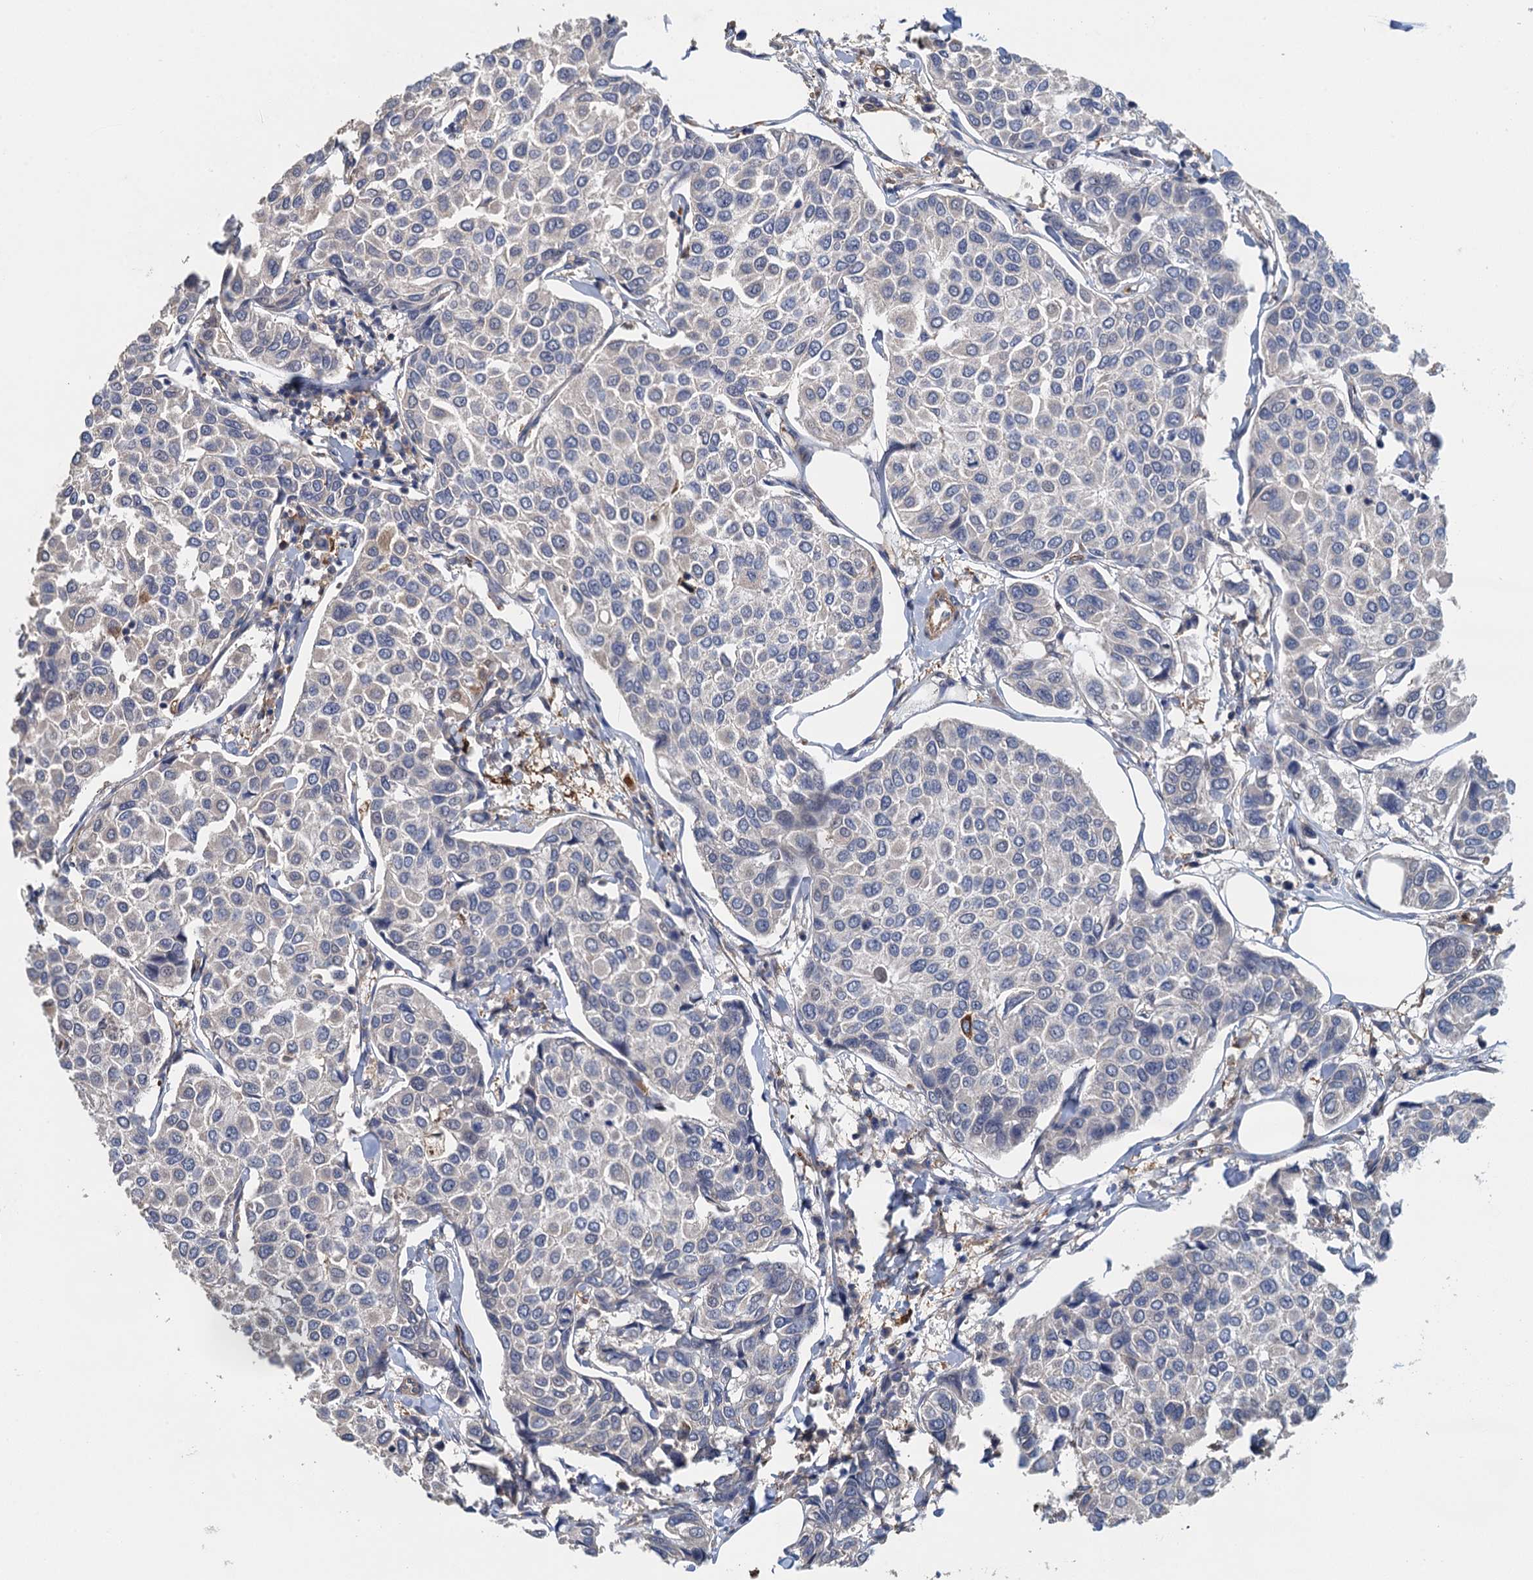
{"staining": {"intensity": "negative", "quantity": "none", "location": "none"}, "tissue": "breast cancer", "cell_type": "Tumor cells", "image_type": "cancer", "snomed": [{"axis": "morphology", "description": "Duct carcinoma"}, {"axis": "topography", "description": "Breast"}], "caption": "An immunohistochemistry image of breast cancer (invasive ductal carcinoma) is shown. There is no staining in tumor cells of breast cancer (invasive ductal carcinoma).", "gene": "RSAD2", "patient": {"sex": "female", "age": 55}}